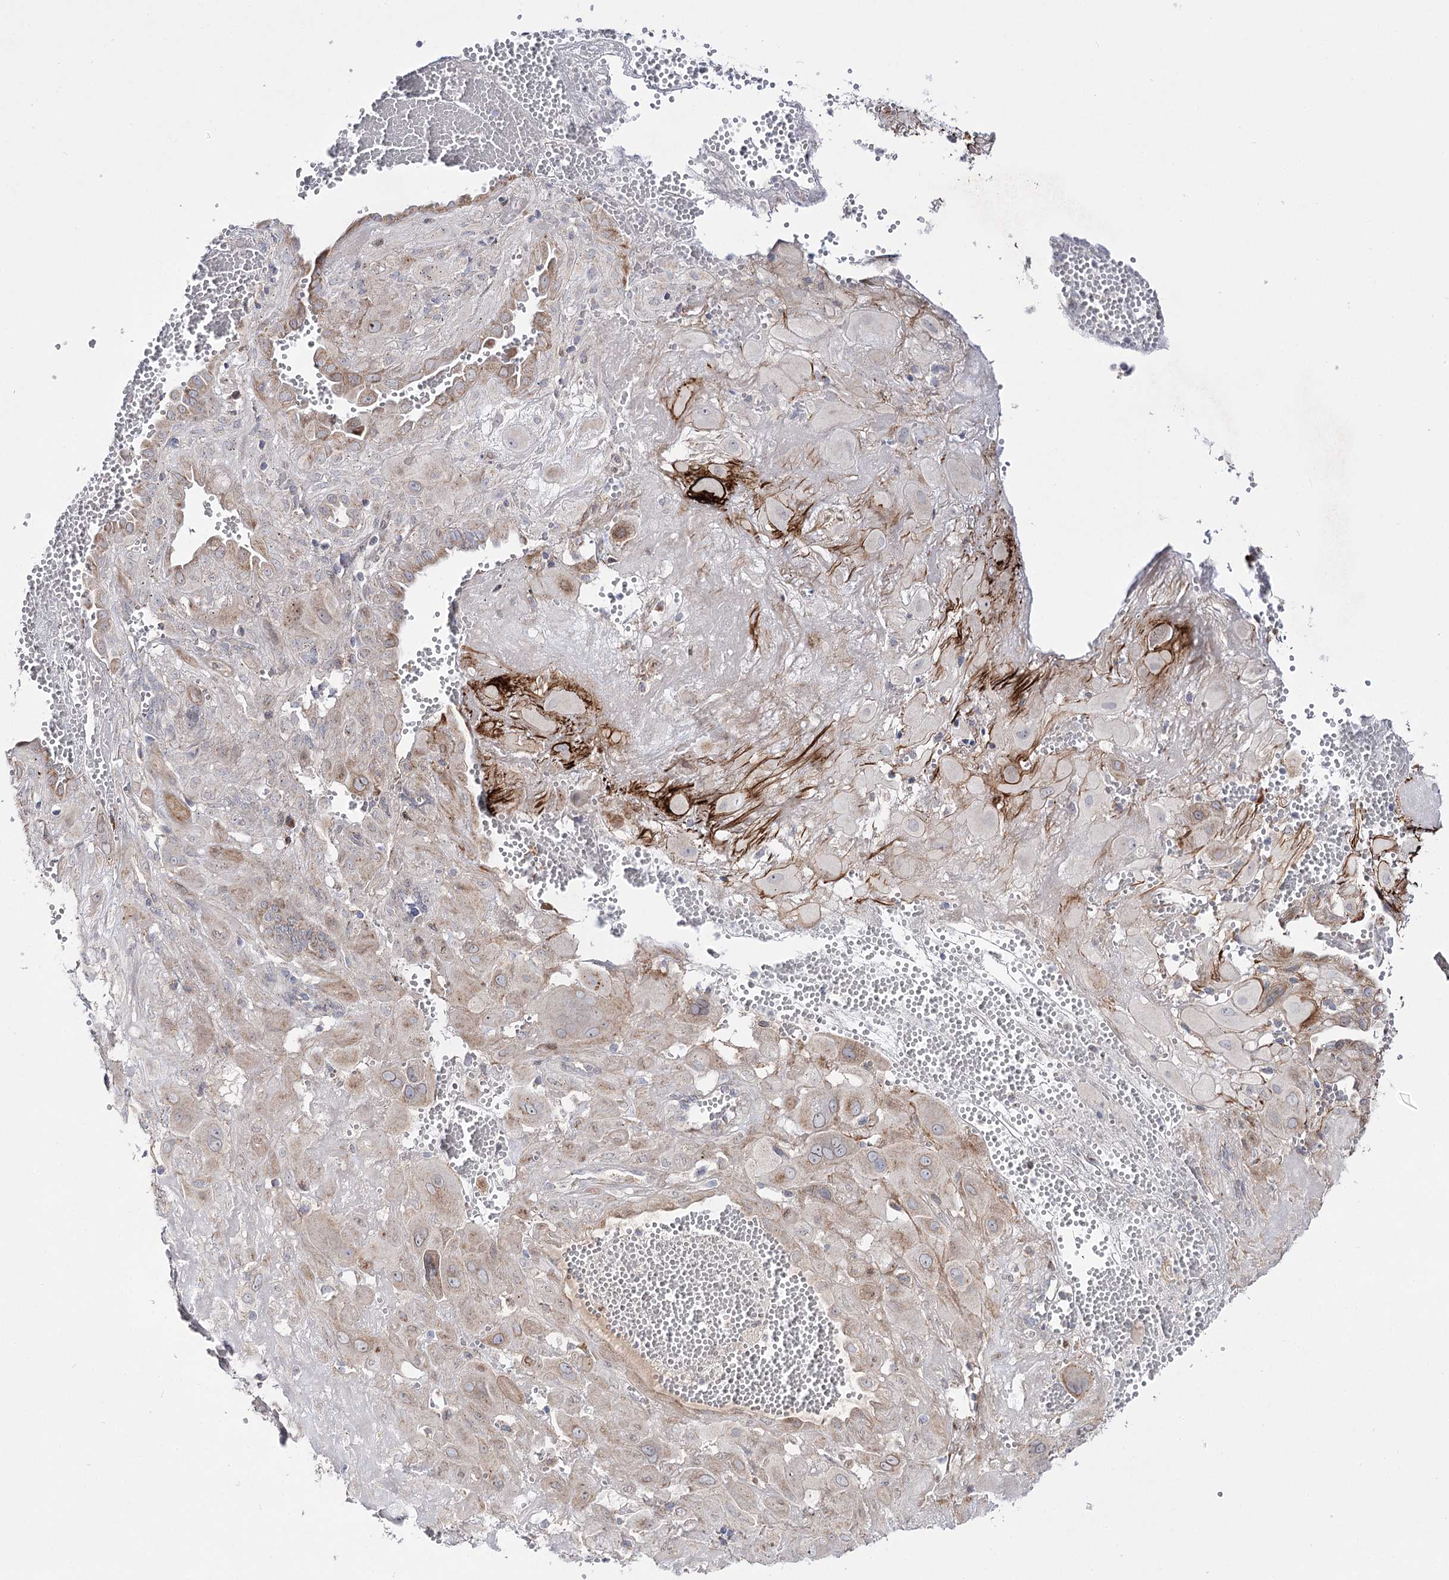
{"staining": {"intensity": "weak", "quantity": "<25%", "location": "cytoplasmic/membranous"}, "tissue": "cervical cancer", "cell_type": "Tumor cells", "image_type": "cancer", "snomed": [{"axis": "morphology", "description": "Squamous cell carcinoma, NOS"}, {"axis": "topography", "description": "Cervix"}], "caption": "Immunohistochemistry (IHC) histopathology image of neoplastic tissue: cervical squamous cell carcinoma stained with DAB (3,3'-diaminobenzidine) exhibits no significant protein positivity in tumor cells.", "gene": "C11orf80", "patient": {"sex": "female", "age": 34}}